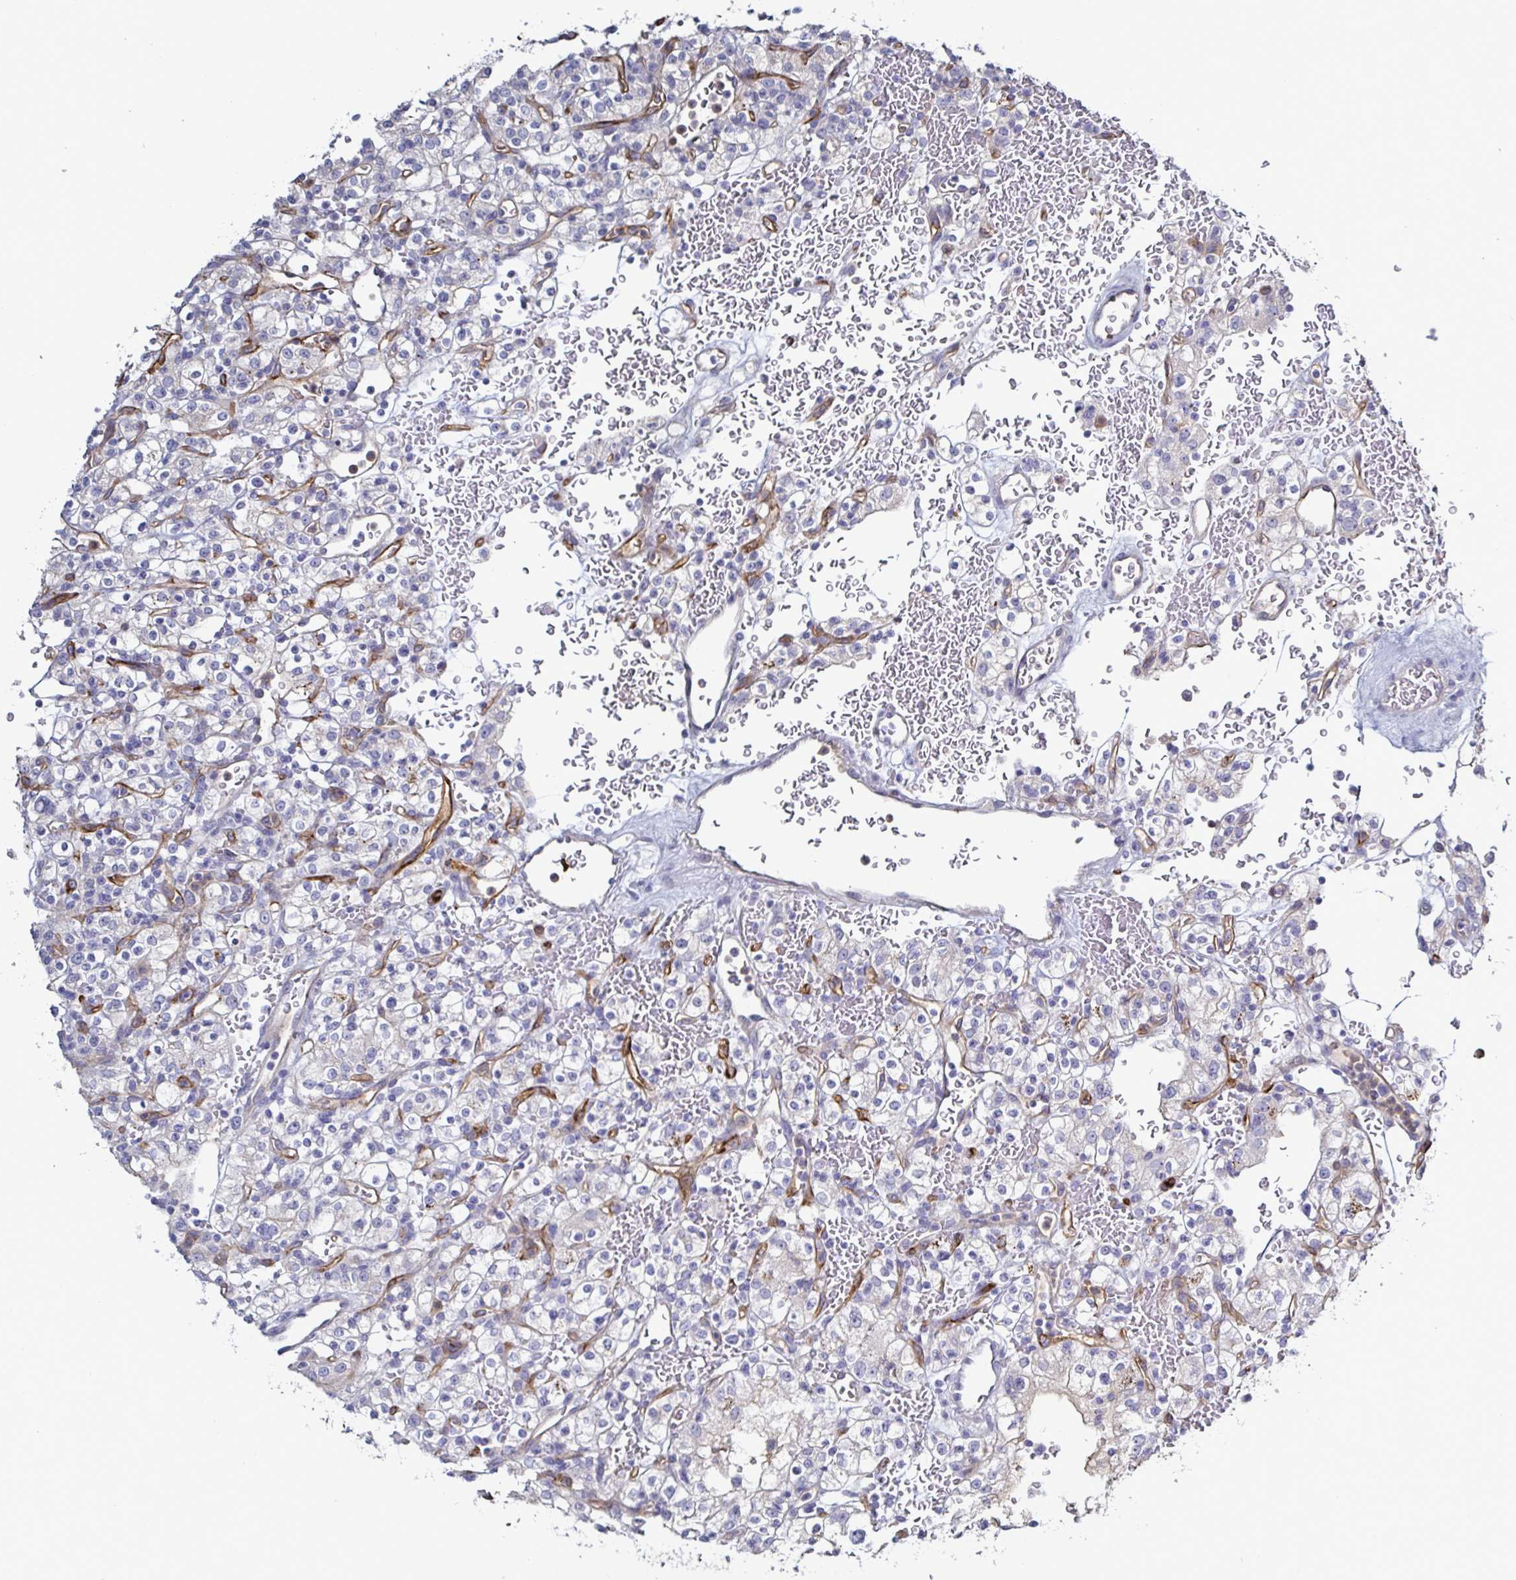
{"staining": {"intensity": "negative", "quantity": "none", "location": "none"}, "tissue": "renal cancer", "cell_type": "Tumor cells", "image_type": "cancer", "snomed": [{"axis": "morphology", "description": "Normal tissue, NOS"}, {"axis": "morphology", "description": "Adenocarcinoma, NOS"}, {"axis": "topography", "description": "Kidney"}], "caption": "An IHC micrograph of renal adenocarcinoma is shown. There is no staining in tumor cells of renal adenocarcinoma.", "gene": "ACSBG2", "patient": {"sex": "female", "age": 72}}